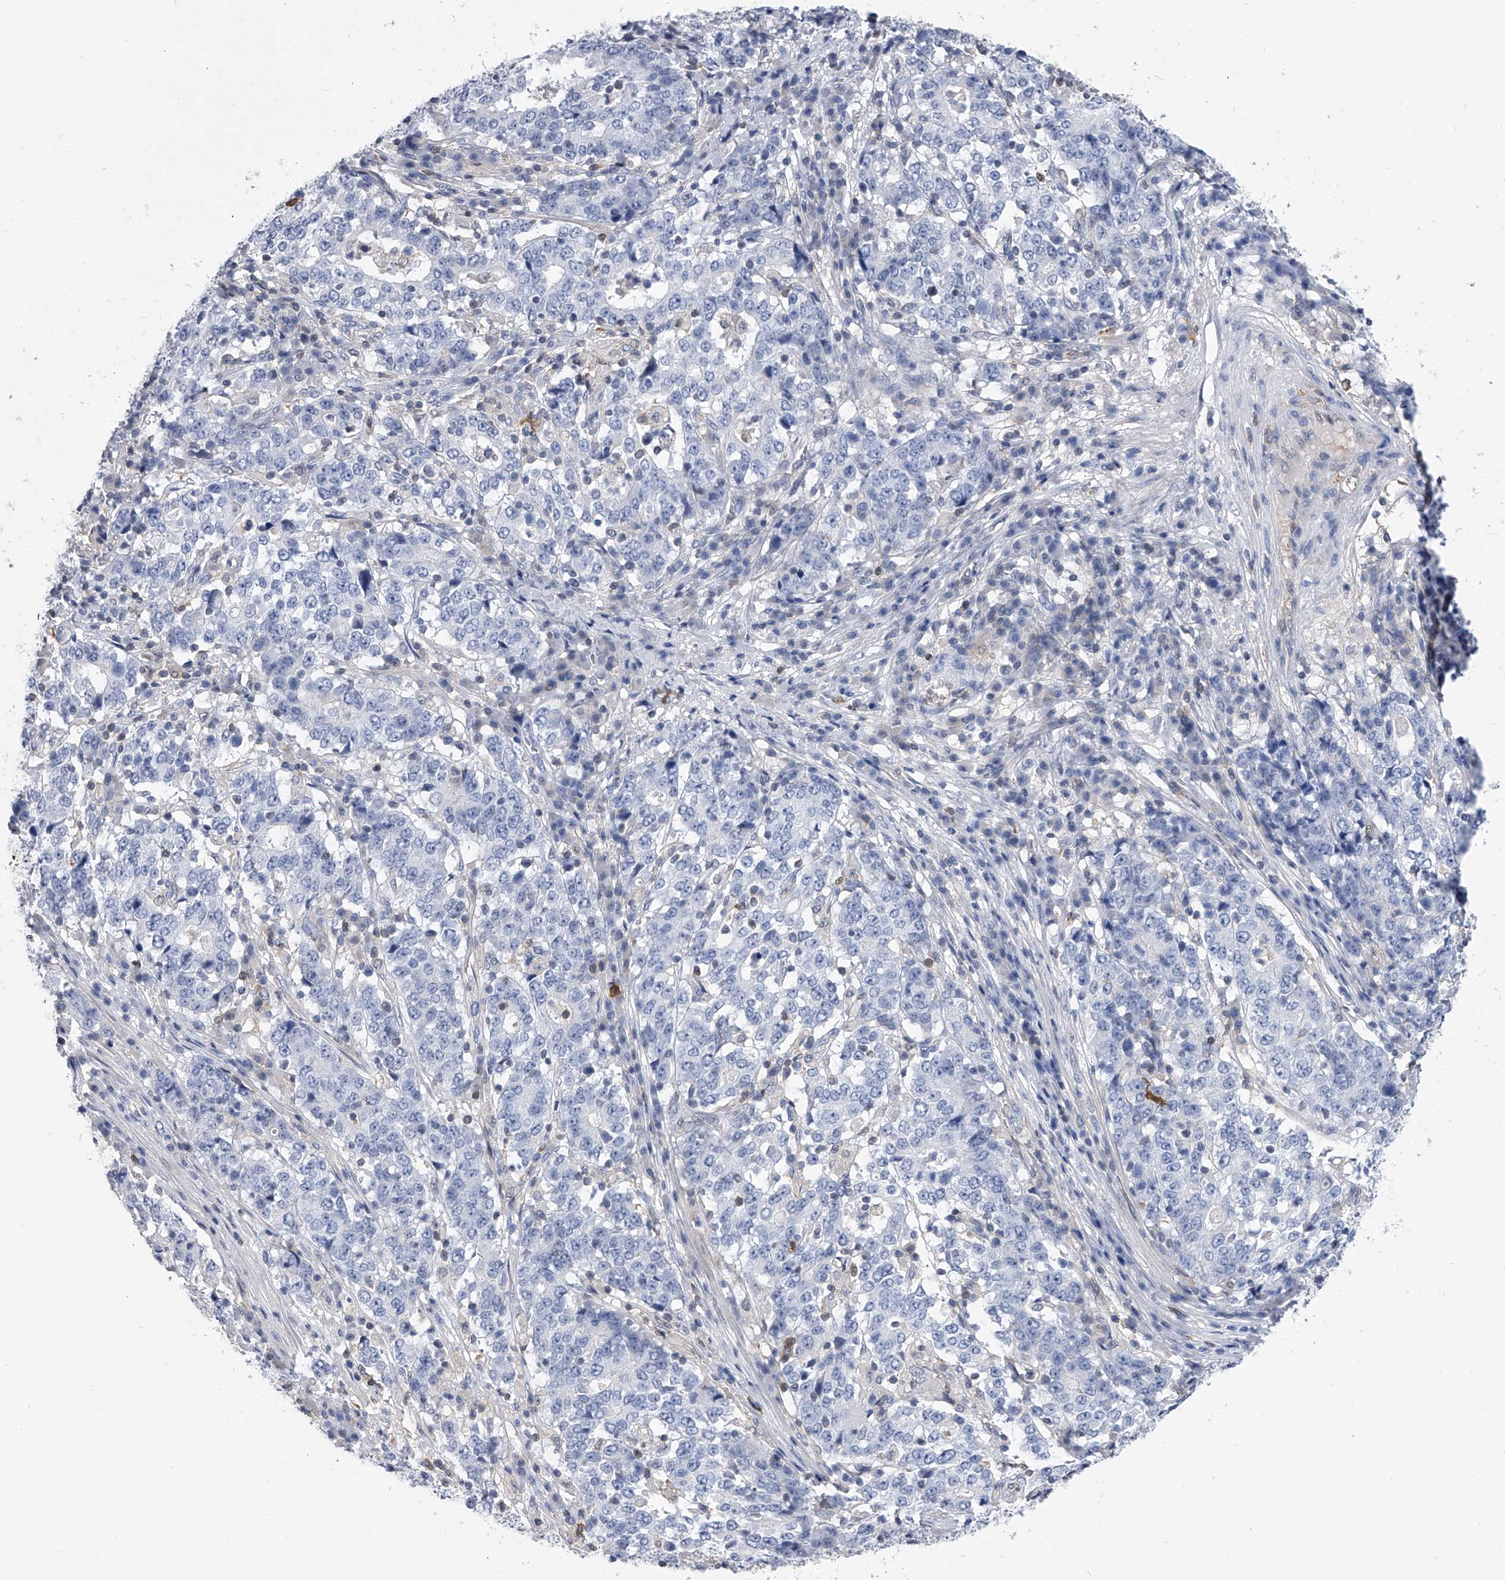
{"staining": {"intensity": "negative", "quantity": "none", "location": "none"}, "tissue": "stomach cancer", "cell_type": "Tumor cells", "image_type": "cancer", "snomed": [{"axis": "morphology", "description": "Adenocarcinoma, NOS"}, {"axis": "topography", "description": "Stomach"}], "caption": "Histopathology image shows no protein expression in tumor cells of stomach adenocarcinoma tissue. The staining was performed using DAB to visualize the protein expression in brown, while the nuclei were stained in blue with hematoxylin (Magnification: 20x).", "gene": "SERPINB9", "patient": {"sex": "male", "age": 59}}